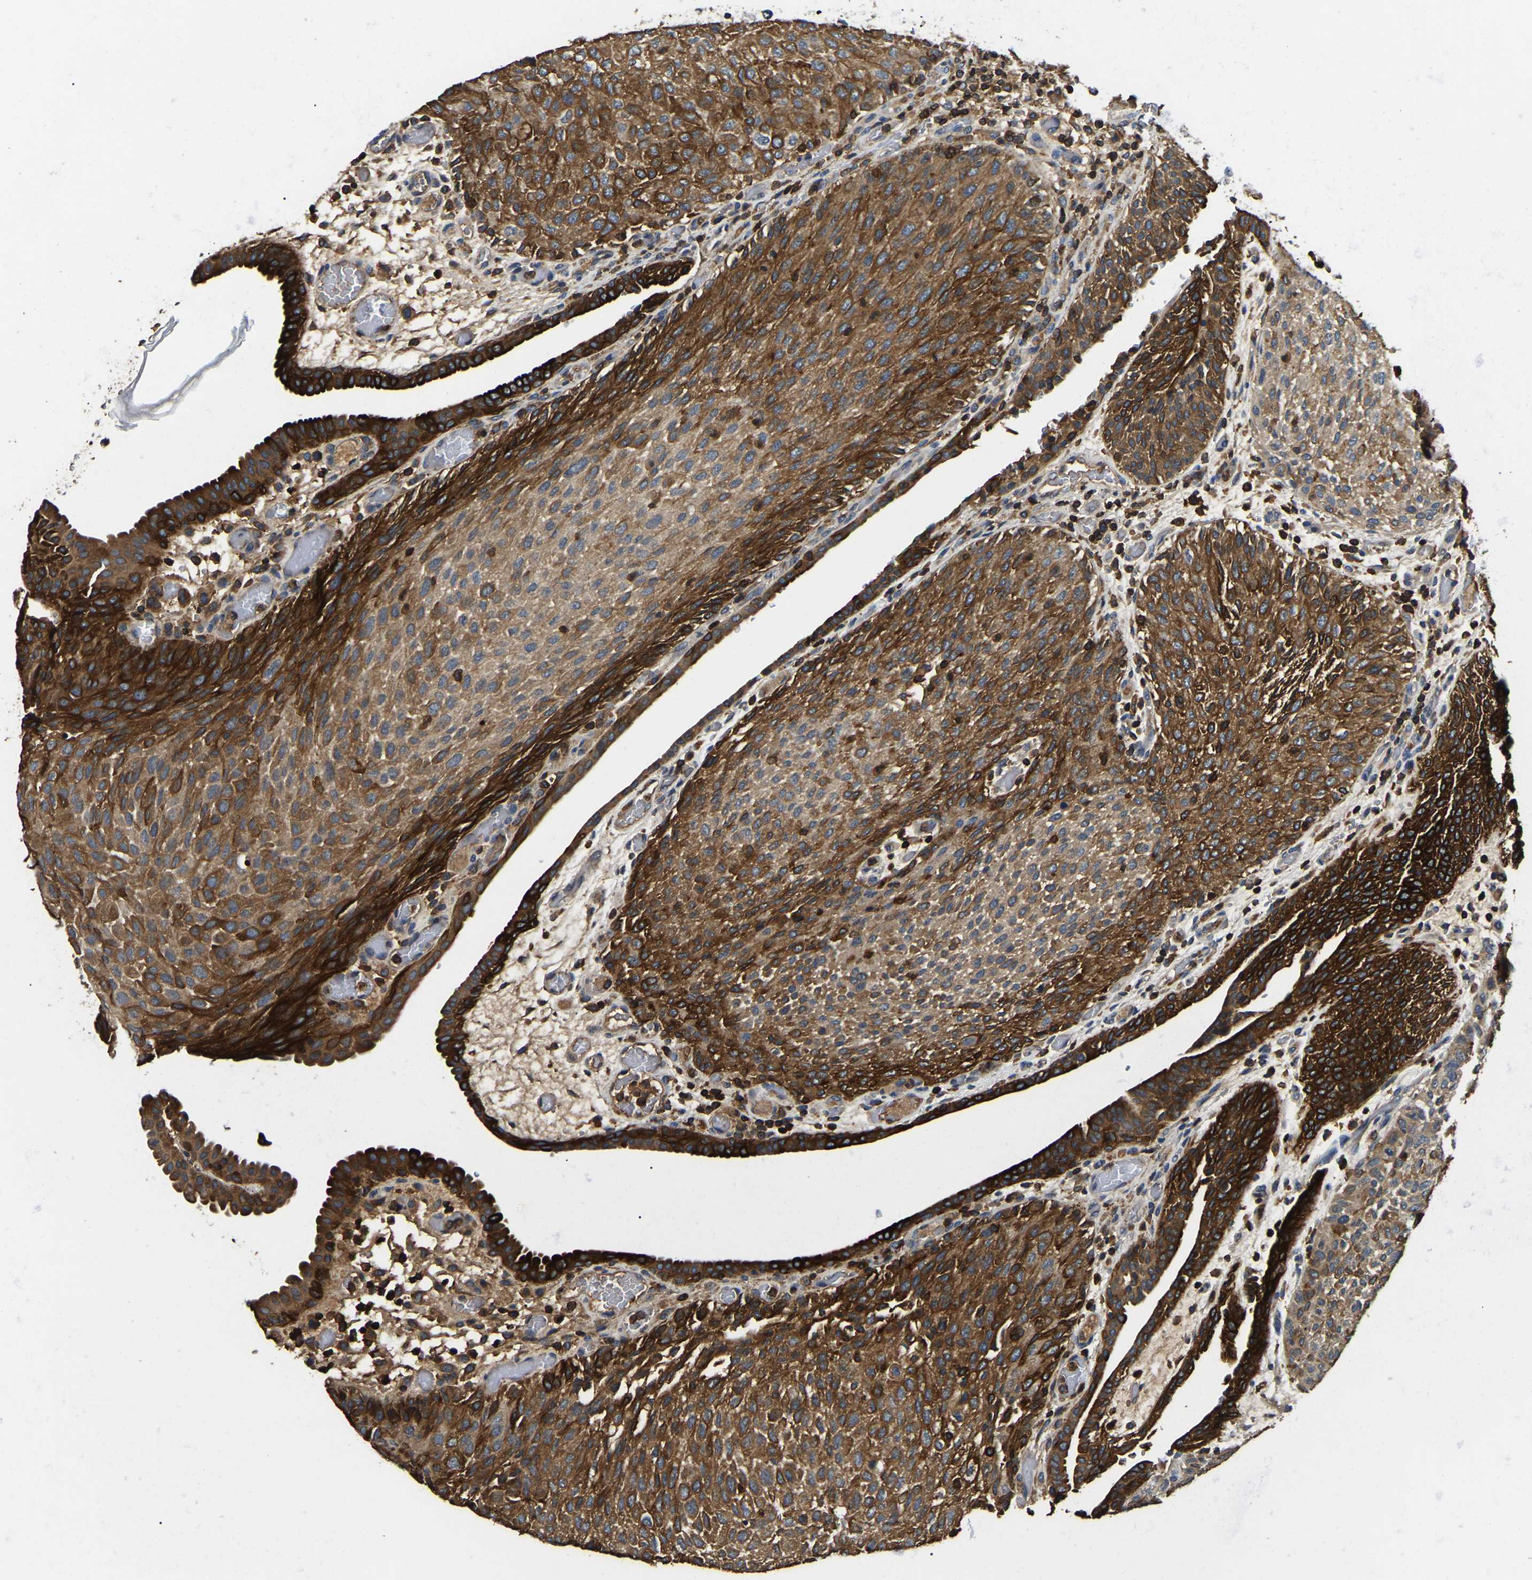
{"staining": {"intensity": "strong", "quantity": ">75%", "location": "cytoplasmic/membranous"}, "tissue": "urothelial cancer", "cell_type": "Tumor cells", "image_type": "cancer", "snomed": [{"axis": "morphology", "description": "Urothelial carcinoma, Low grade"}, {"axis": "morphology", "description": "Urothelial carcinoma, High grade"}, {"axis": "topography", "description": "Urinary bladder"}], "caption": "The immunohistochemical stain labels strong cytoplasmic/membranous positivity in tumor cells of urothelial cancer tissue. (IHC, brightfield microscopy, high magnification).", "gene": "SMPD2", "patient": {"sex": "male", "age": 35}}